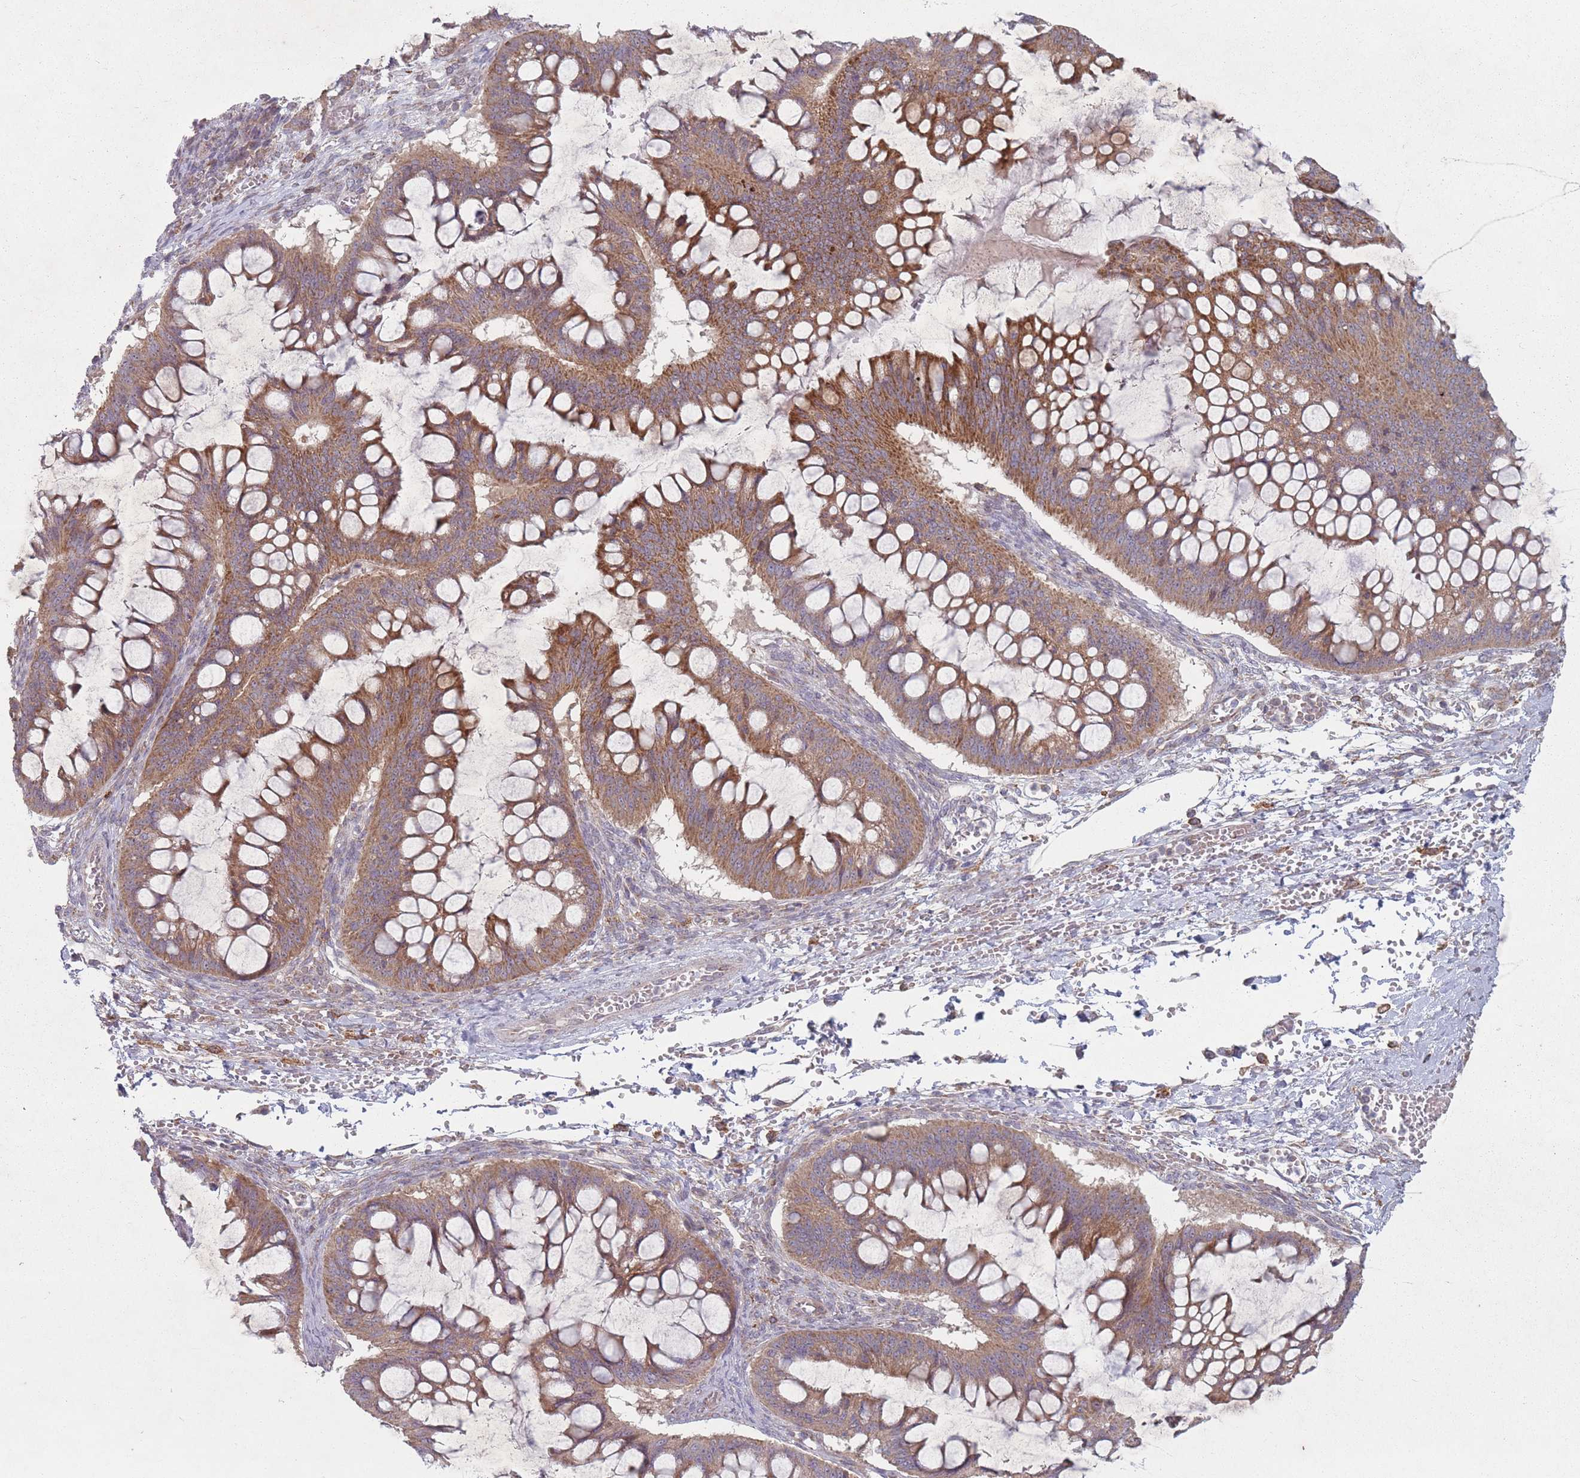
{"staining": {"intensity": "moderate", "quantity": ">75%", "location": "cytoplasmic/membranous"}, "tissue": "ovarian cancer", "cell_type": "Tumor cells", "image_type": "cancer", "snomed": [{"axis": "morphology", "description": "Cystadenocarcinoma, mucinous, NOS"}, {"axis": "topography", "description": "Ovary"}], "caption": "IHC of ovarian cancer shows medium levels of moderate cytoplasmic/membranous staining in approximately >75% of tumor cells.", "gene": "OR10Q1", "patient": {"sex": "female", "age": 73}}